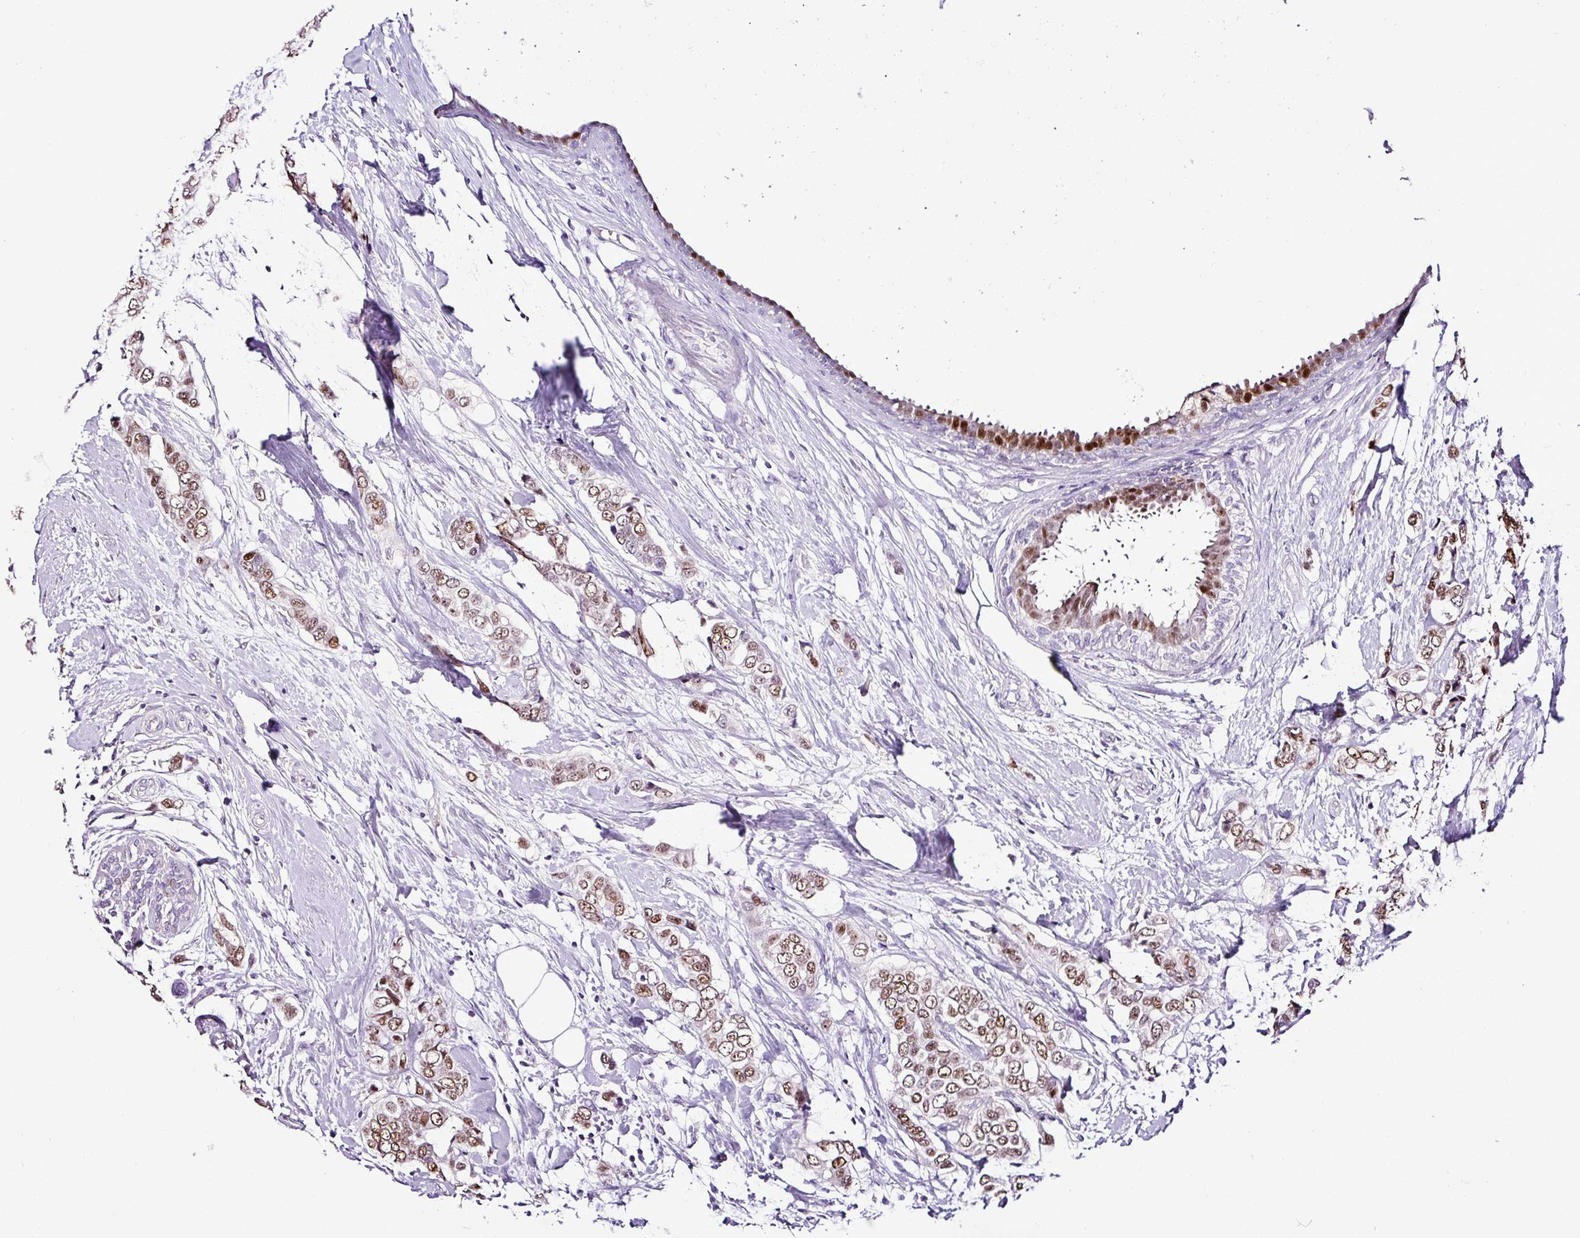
{"staining": {"intensity": "moderate", "quantity": ">75%", "location": "nuclear"}, "tissue": "breast cancer", "cell_type": "Tumor cells", "image_type": "cancer", "snomed": [{"axis": "morphology", "description": "Lobular carcinoma"}, {"axis": "topography", "description": "Breast"}], "caption": "Moderate nuclear positivity for a protein is present in approximately >75% of tumor cells of lobular carcinoma (breast) using IHC.", "gene": "ESR1", "patient": {"sex": "female", "age": 51}}